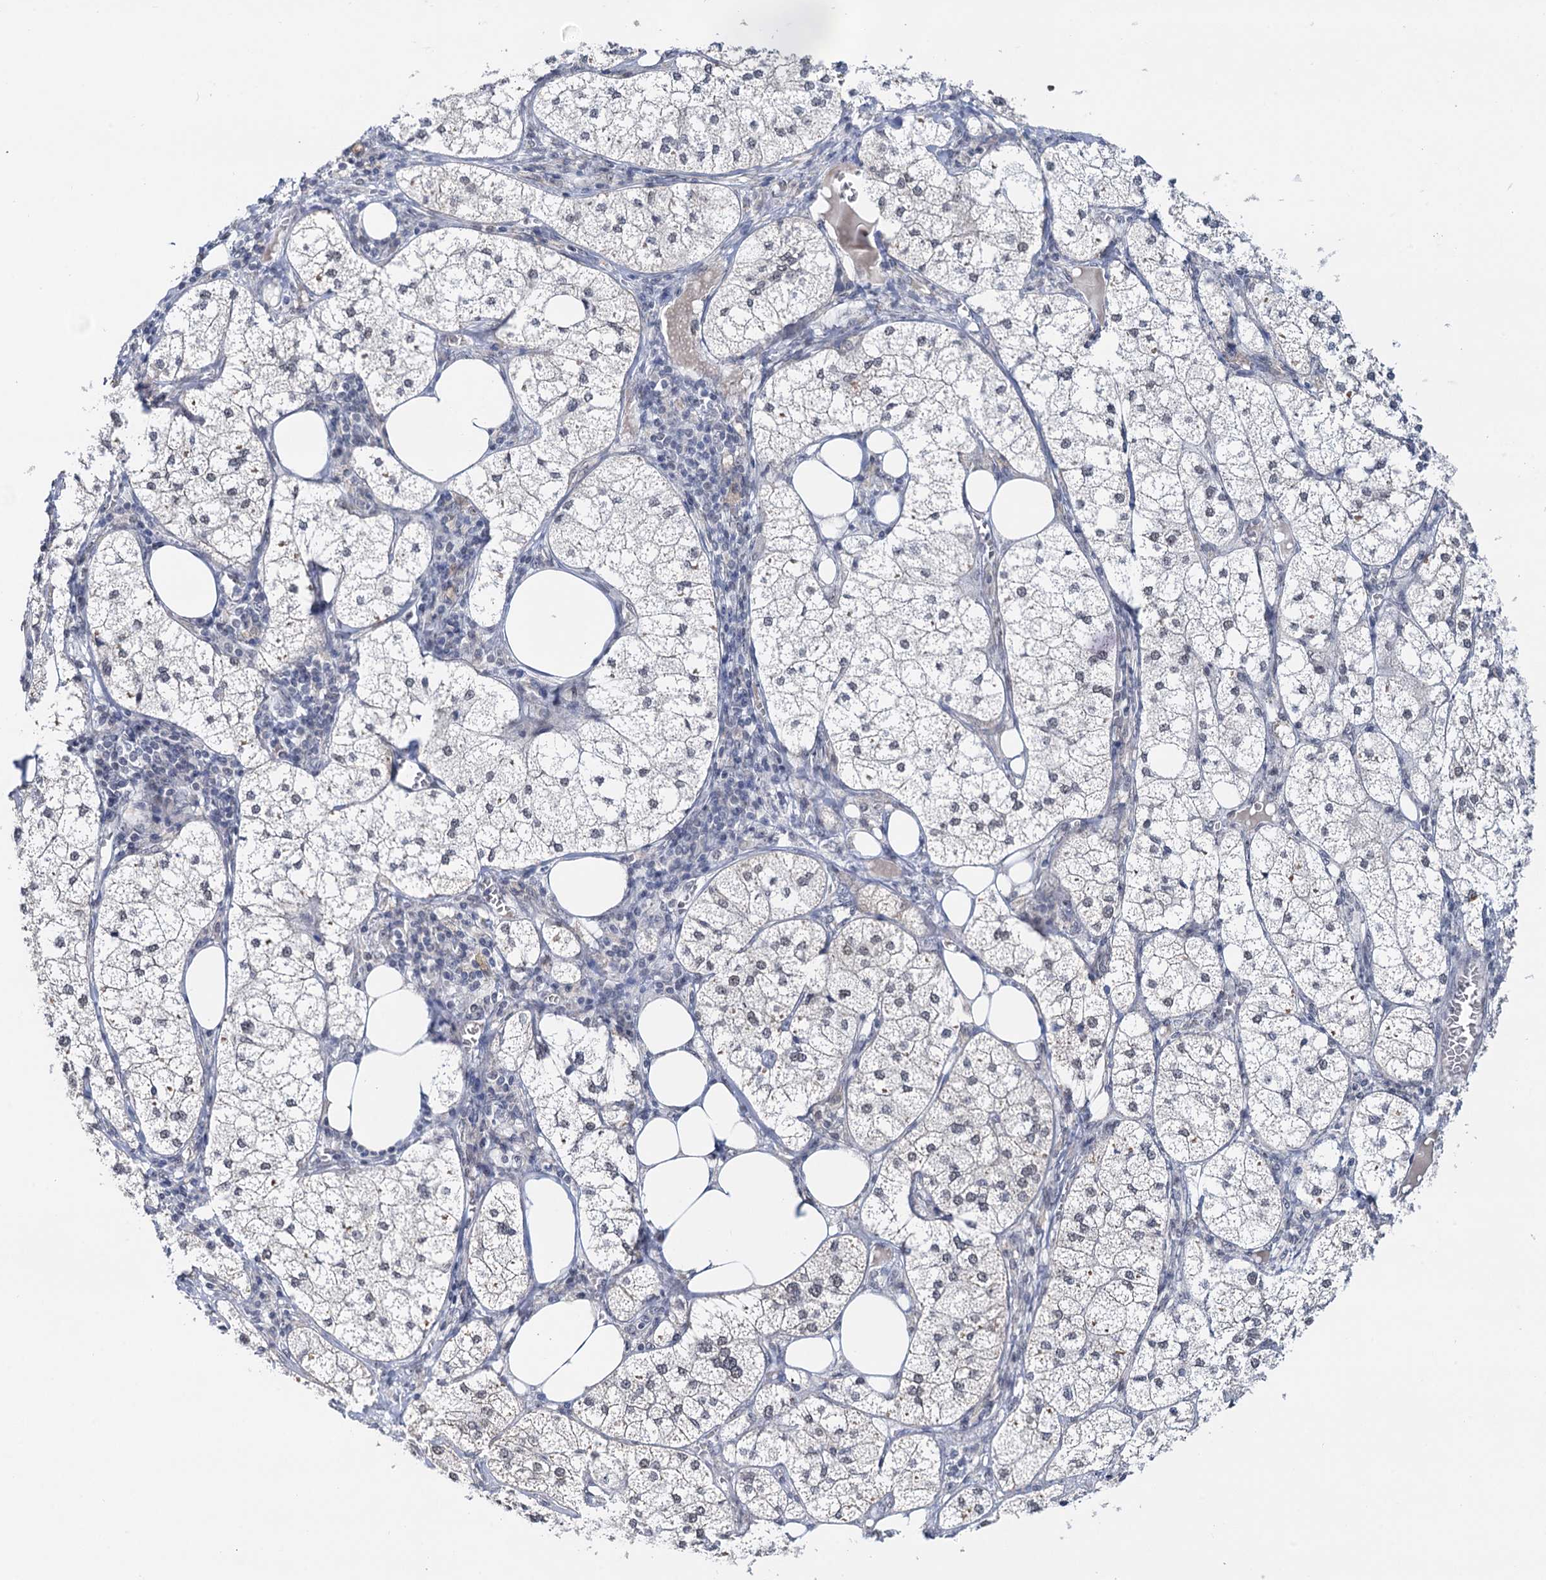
{"staining": {"intensity": "weak", "quantity": "25%-75%", "location": "cytoplasmic/membranous,nuclear"}, "tissue": "adrenal gland", "cell_type": "Glandular cells", "image_type": "normal", "snomed": [{"axis": "morphology", "description": "Normal tissue, NOS"}, {"axis": "topography", "description": "Adrenal gland"}], "caption": "A low amount of weak cytoplasmic/membranous,nuclear positivity is seen in approximately 25%-75% of glandular cells in unremarkable adrenal gland. (IHC, brightfield microscopy, high magnification).", "gene": "NAT10", "patient": {"sex": "female", "age": 61}}